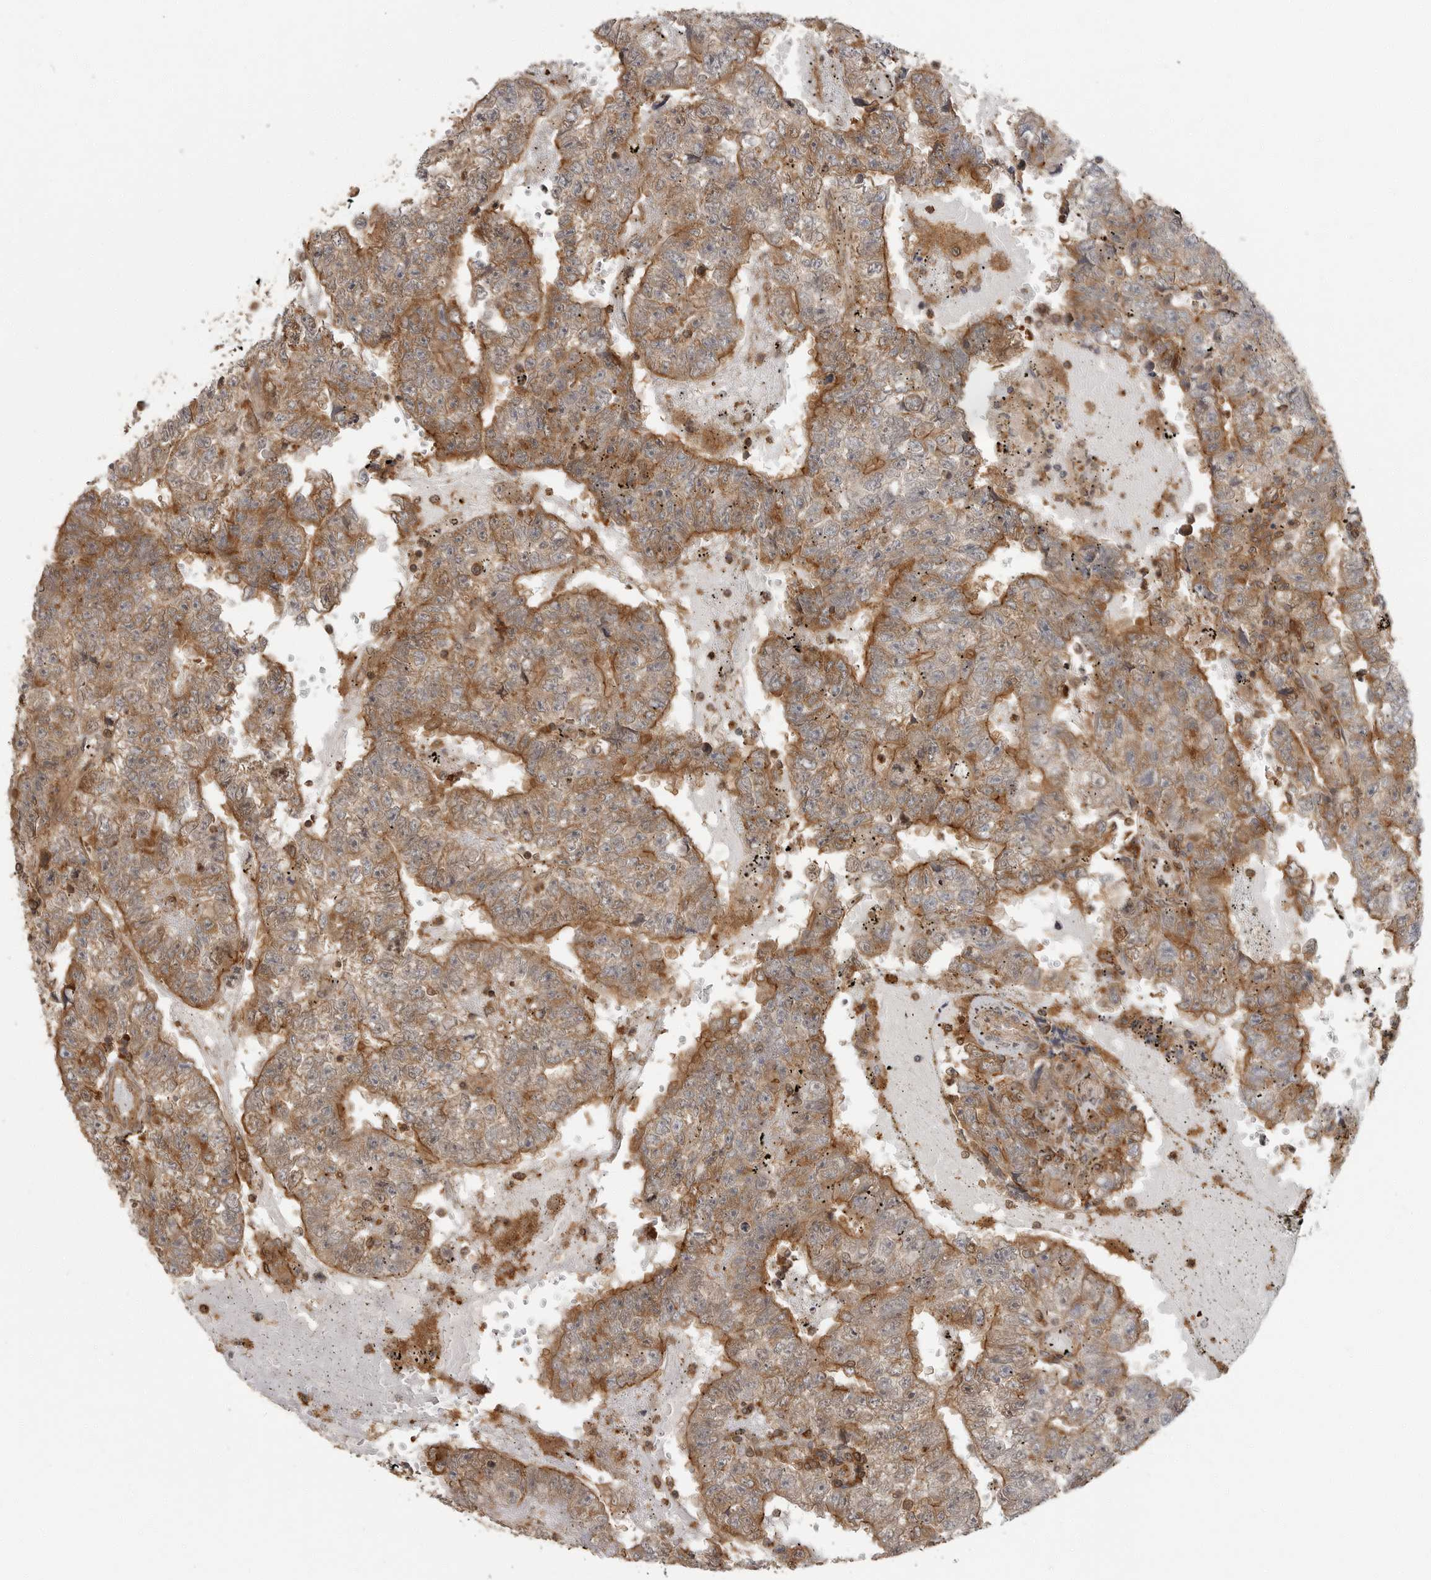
{"staining": {"intensity": "moderate", "quantity": "25%-75%", "location": "cytoplasmic/membranous"}, "tissue": "testis cancer", "cell_type": "Tumor cells", "image_type": "cancer", "snomed": [{"axis": "morphology", "description": "Carcinoma, Embryonal, NOS"}, {"axis": "topography", "description": "Testis"}], "caption": "IHC micrograph of human testis embryonal carcinoma stained for a protein (brown), which demonstrates medium levels of moderate cytoplasmic/membranous staining in about 25%-75% of tumor cells.", "gene": "ERN1", "patient": {"sex": "male", "age": 25}}